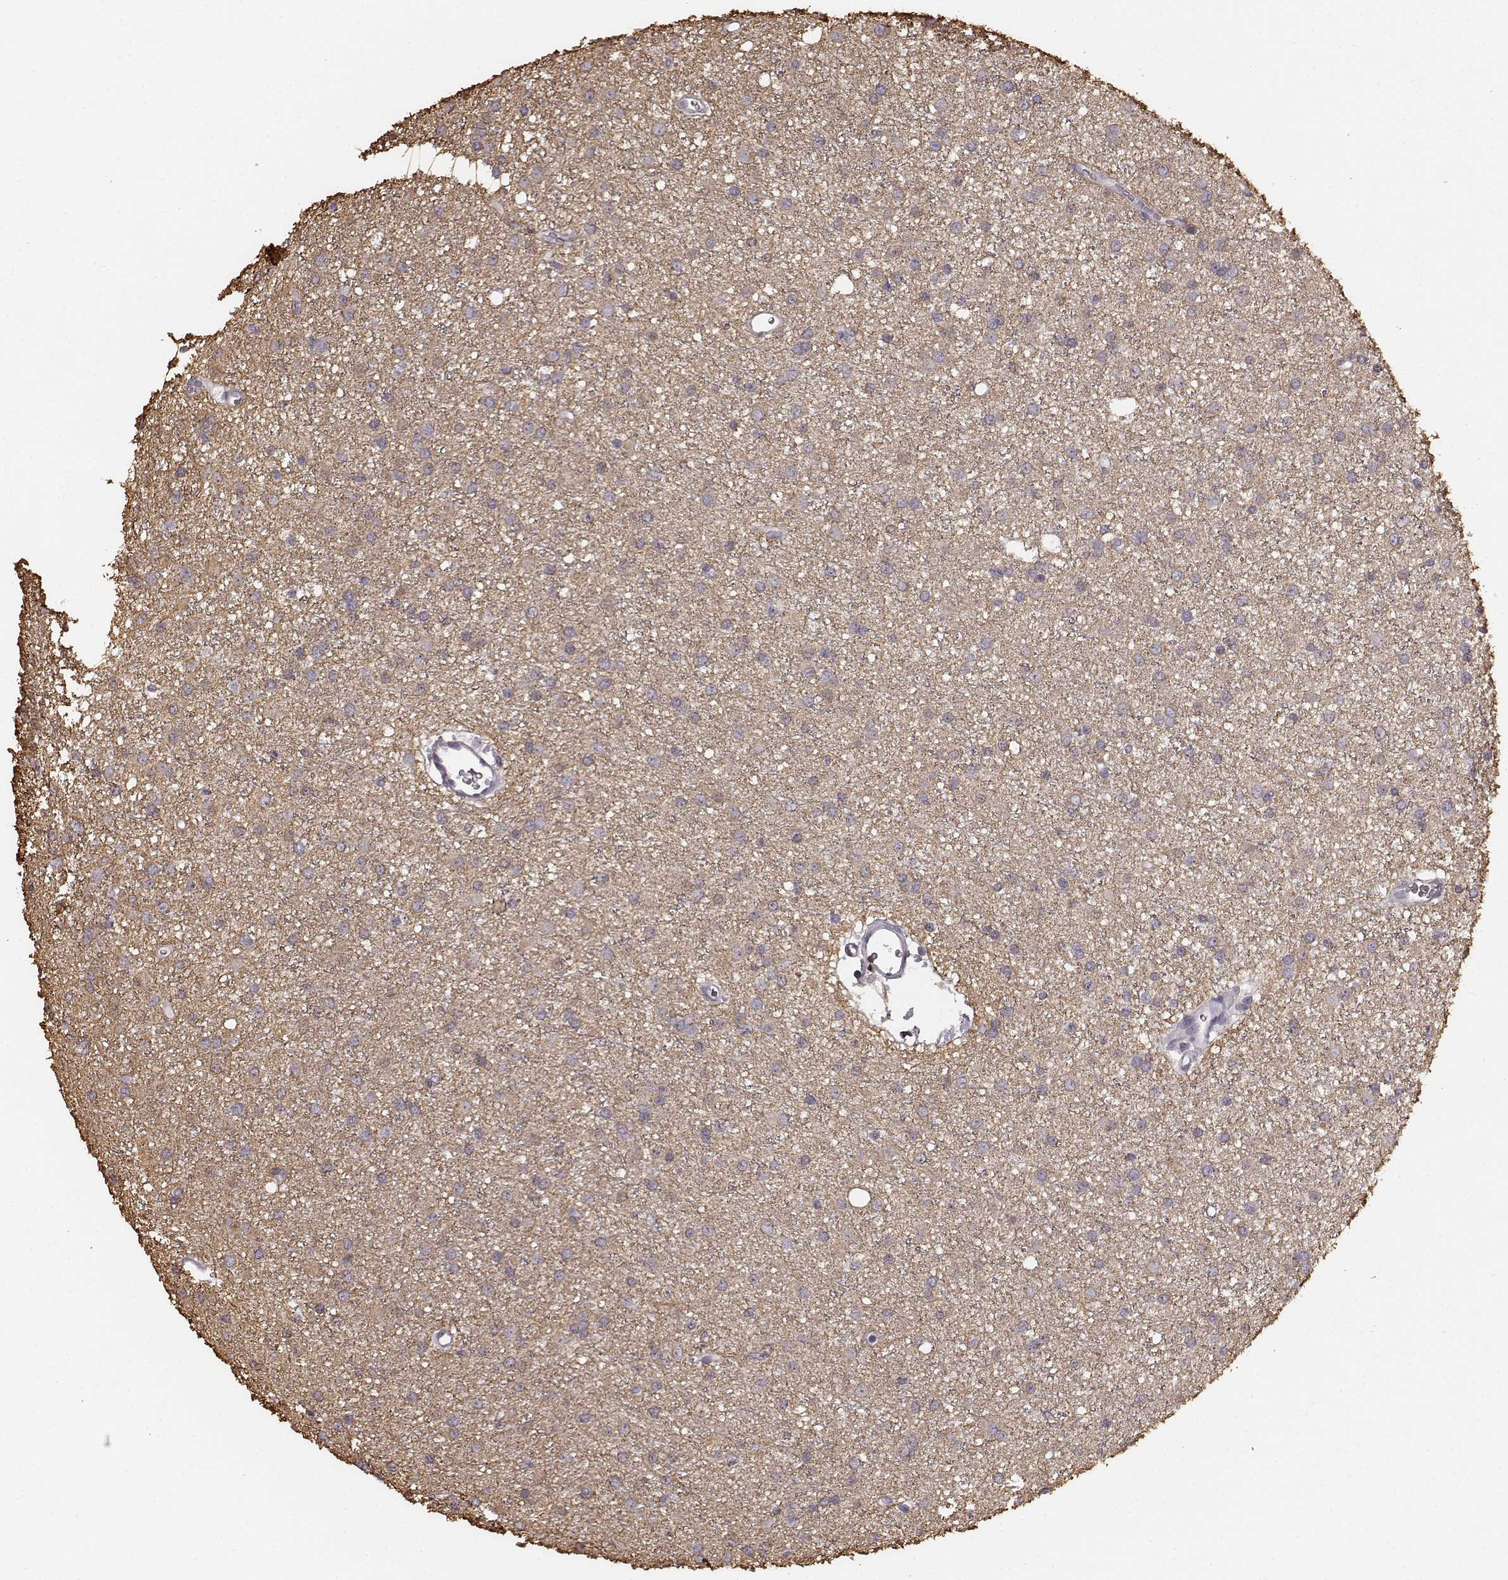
{"staining": {"intensity": "weak", "quantity": "25%-75%", "location": "cytoplasmic/membranous"}, "tissue": "glioma", "cell_type": "Tumor cells", "image_type": "cancer", "snomed": [{"axis": "morphology", "description": "Glioma, malignant, Low grade"}, {"axis": "topography", "description": "Brain"}], "caption": "Protein expression analysis of malignant glioma (low-grade) reveals weak cytoplasmic/membranous positivity in about 25%-75% of tumor cells. Nuclei are stained in blue.", "gene": "RIT2", "patient": {"sex": "male", "age": 27}}